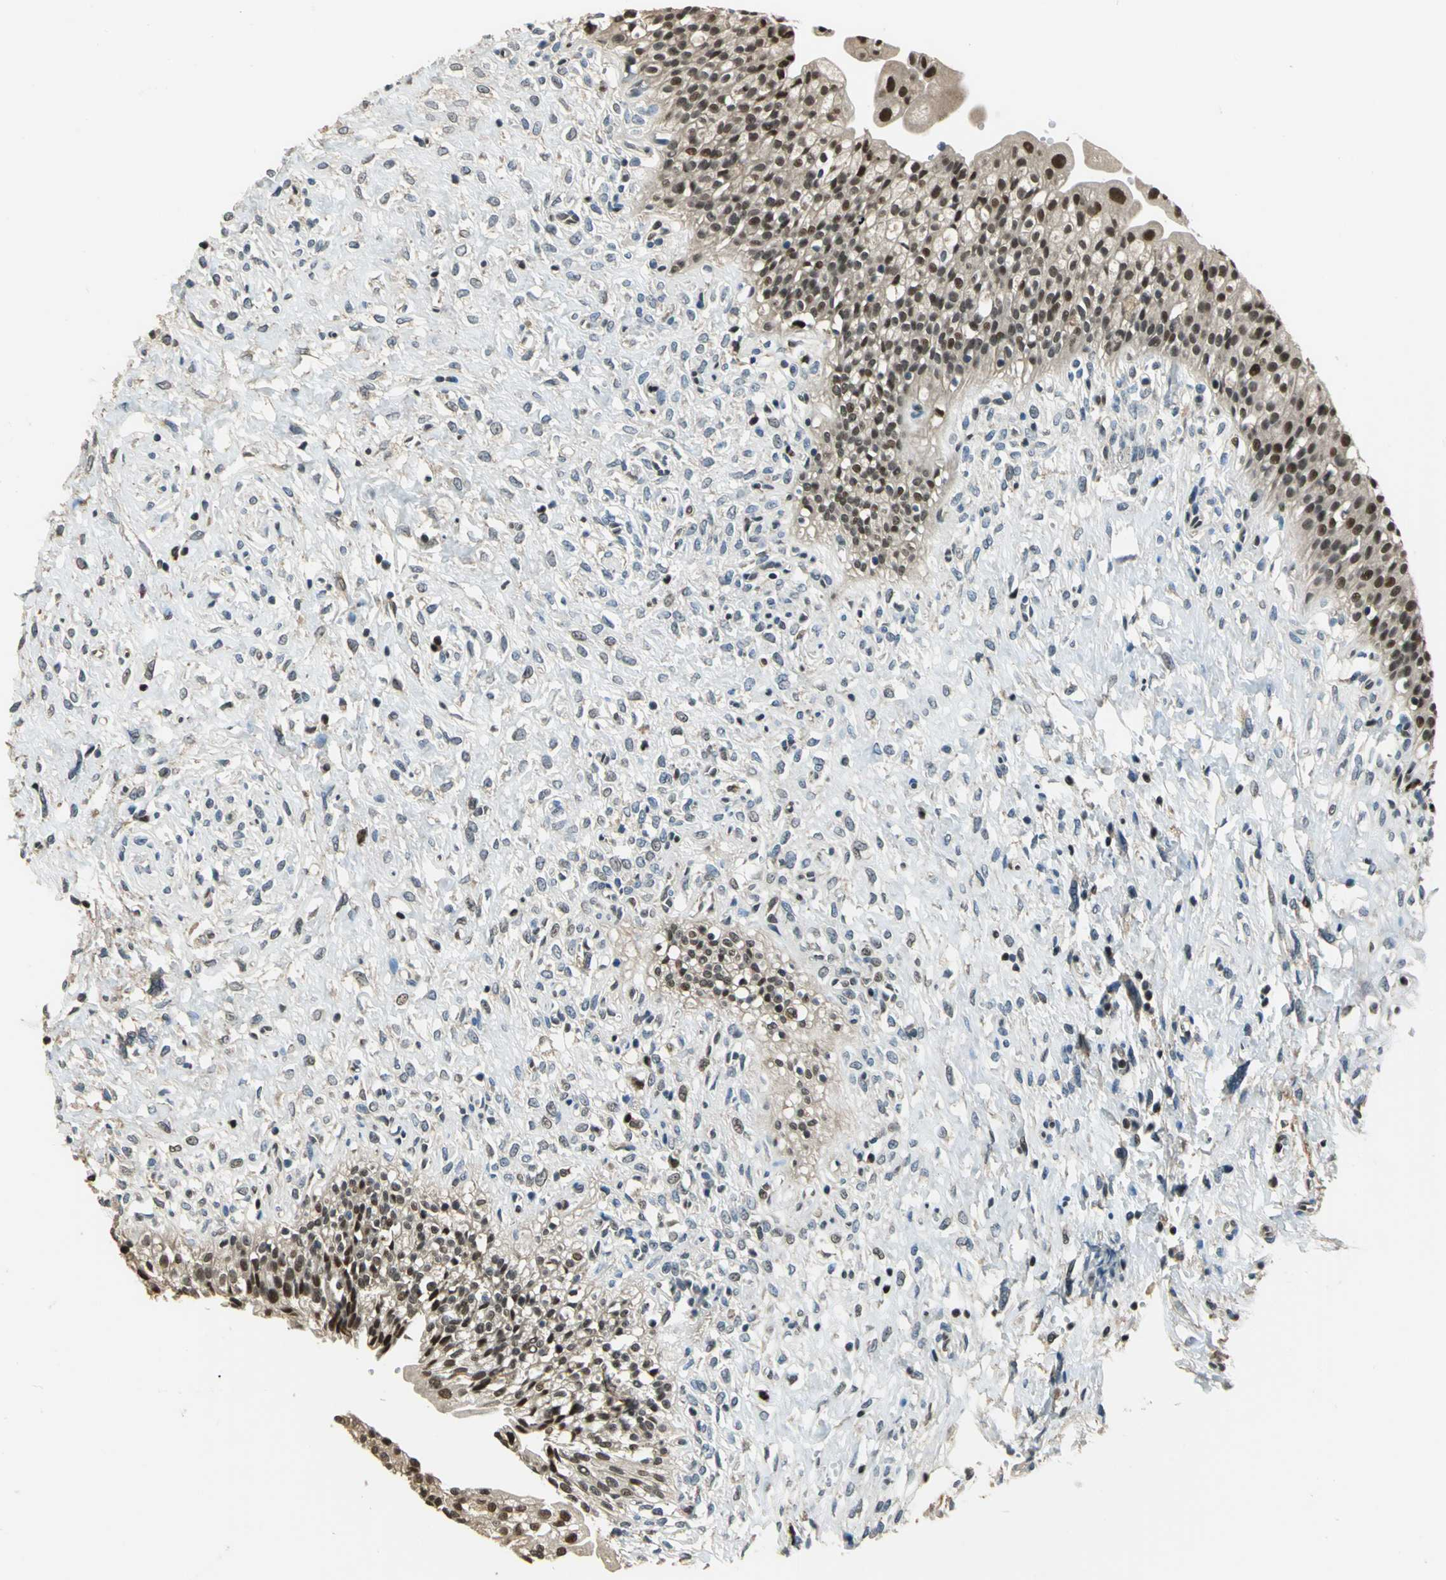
{"staining": {"intensity": "strong", "quantity": ">75%", "location": "cytoplasmic/membranous,nuclear"}, "tissue": "urinary bladder", "cell_type": "Urothelial cells", "image_type": "normal", "snomed": [{"axis": "morphology", "description": "Normal tissue, NOS"}, {"axis": "topography", "description": "Urinary bladder"}], "caption": "IHC photomicrograph of benign urinary bladder: human urinary bladder stained using immunohistochemistry (IHC) exhibits high levels of strong protein expression localized specifically in the cytoplasmic/membranous,nuclear of urothelial cells, appearing as a cytoplasmic/membranous,nuclear brown color.", "gene": "MIS18BP1", "patient": {"sex": "female", "age": 80}}